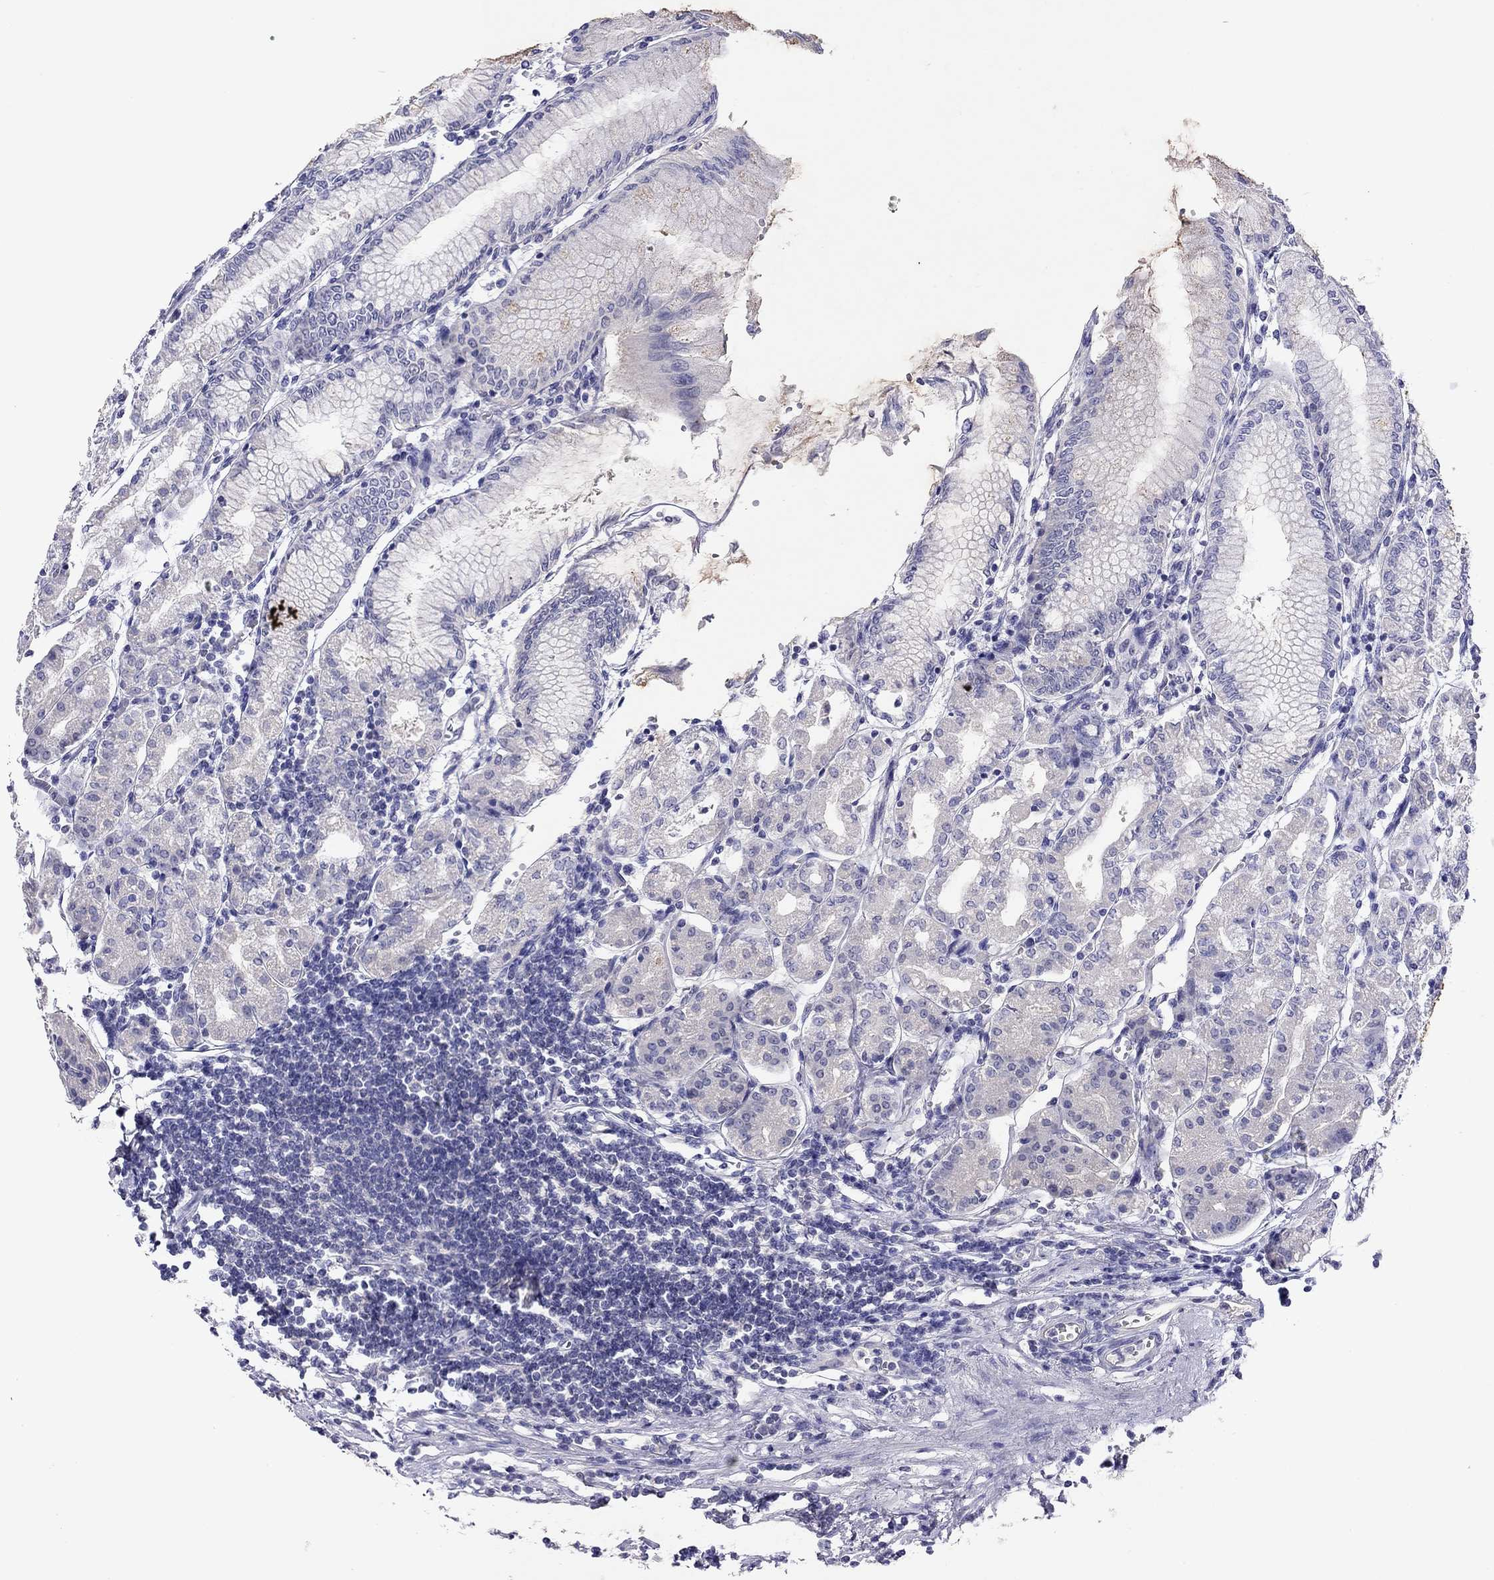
{"staining": {"intensity": "negative", "quantity": "none", "location": "none"}, "tissue": "stomach", "cell_type": "Glandular cells", "image_type": "normal", "snomed": [{"axis": "morphology", "description": "Normal tissue, NOS"}, {"axis": "topography", "description": "Skeletal muscle"}, {"axis": "topography", "description": "Stomach"}], "caption": "Immunohistochemistry (IHC) of normal human stomach demonstrates no expression in glandular cells.", "gene": "CAPNS2", "patient": {"sex": "female", "age": 57}}